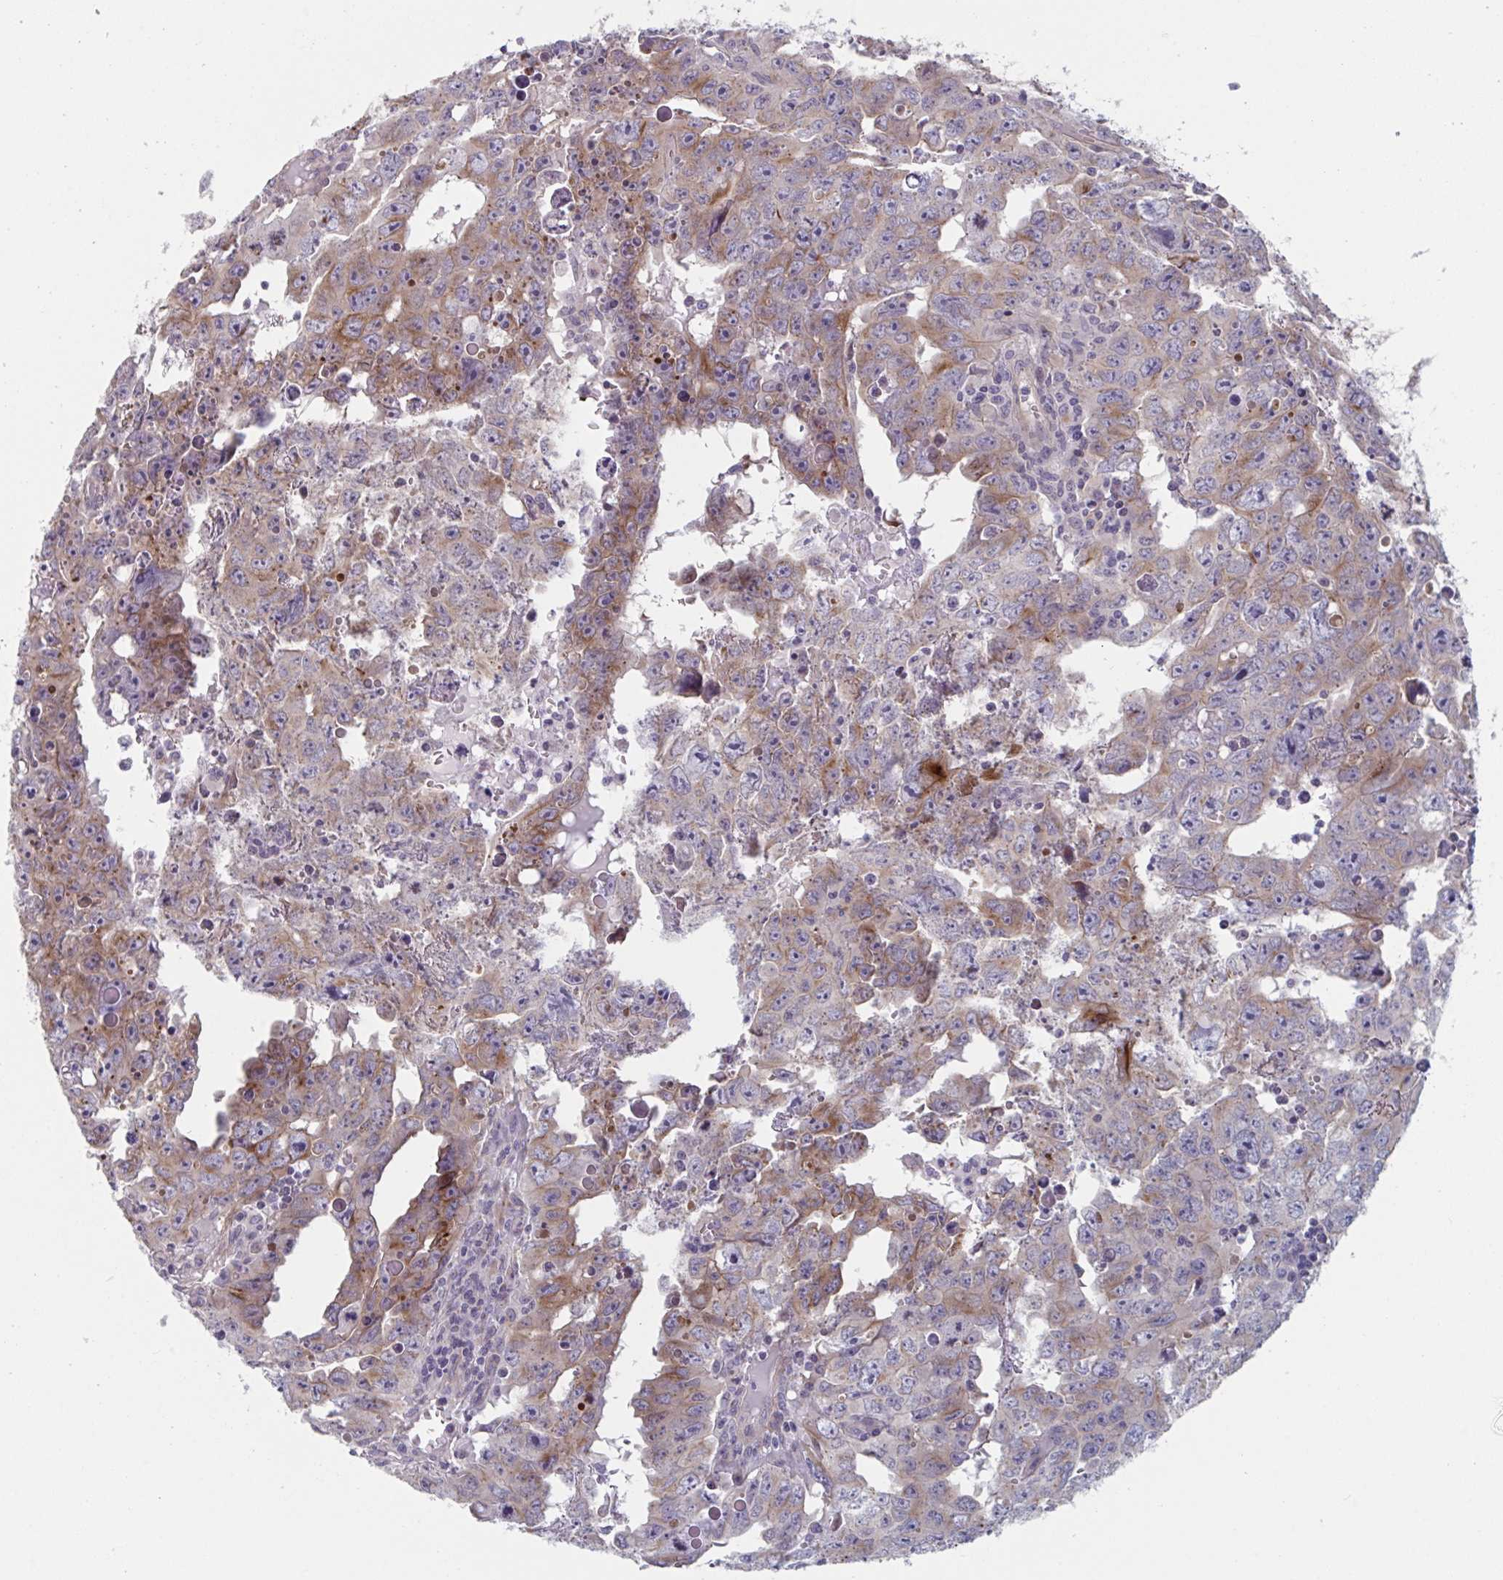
{"staining": {"intensity": "moderate", "quantity": ">75%", "location": "cytoplasmic/membranous"}, "tissue": "testis cancer", "cell_type": "Tumor cells", "image_type": "cancer", "snomed": [{"axis": "morphology", "description": "Carcinoma, Embryonal, NOS"}, {"axis": "topography", "description": "Testis"}], "caption": "This micrograph shows IHC staining of testis embryonal carcinoma, with medium moderate cytoplasmic/membranous expression in approximately >75% of tumor cells.", "gene": "TNFSF10", "patient": {"sex": "male", "age": 22}}